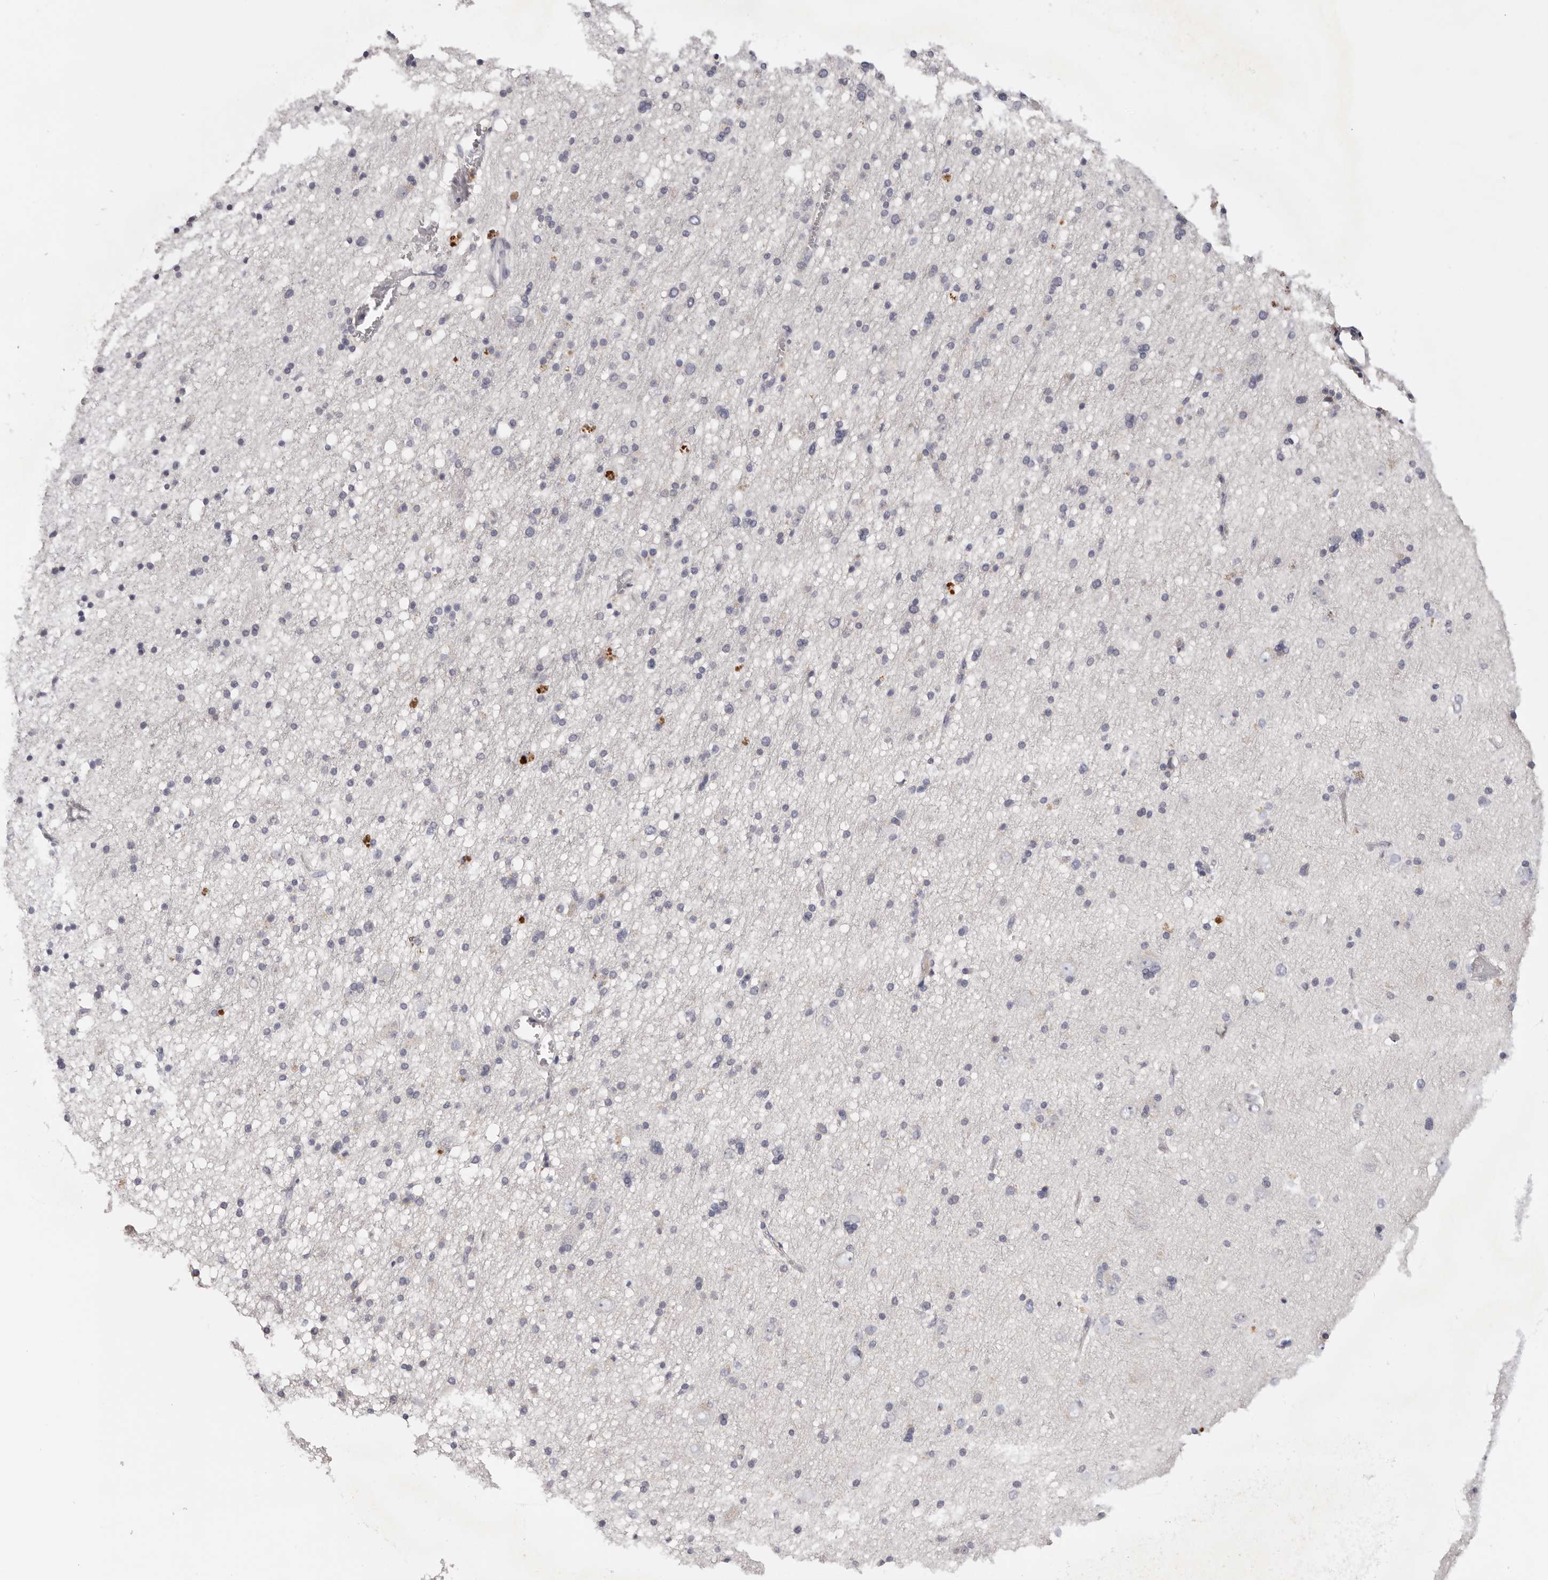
{"staining": {"intensity": "negative", "quantity": "none", "location": "none"}, "tissue": "cerebral cortex", "cell_type": "Endothelial cells", "image_type": "normal", "snomed": [{"axis": "morphology", "description": "Normal tissue, NOS"}, {"axis": "topography", "description": "Cerebral cortex"}], "caption": "Immunohistochemistry (IHC) micrograph of benign human cerebral cortex stained for a protein (brown), which demonstrates no expression in endothelial cells. (Immunohistochemistry, brightfield microscopy, high magnification).", "gene": "CCDC190", "patient": {"sex": "male", "age": 34}}